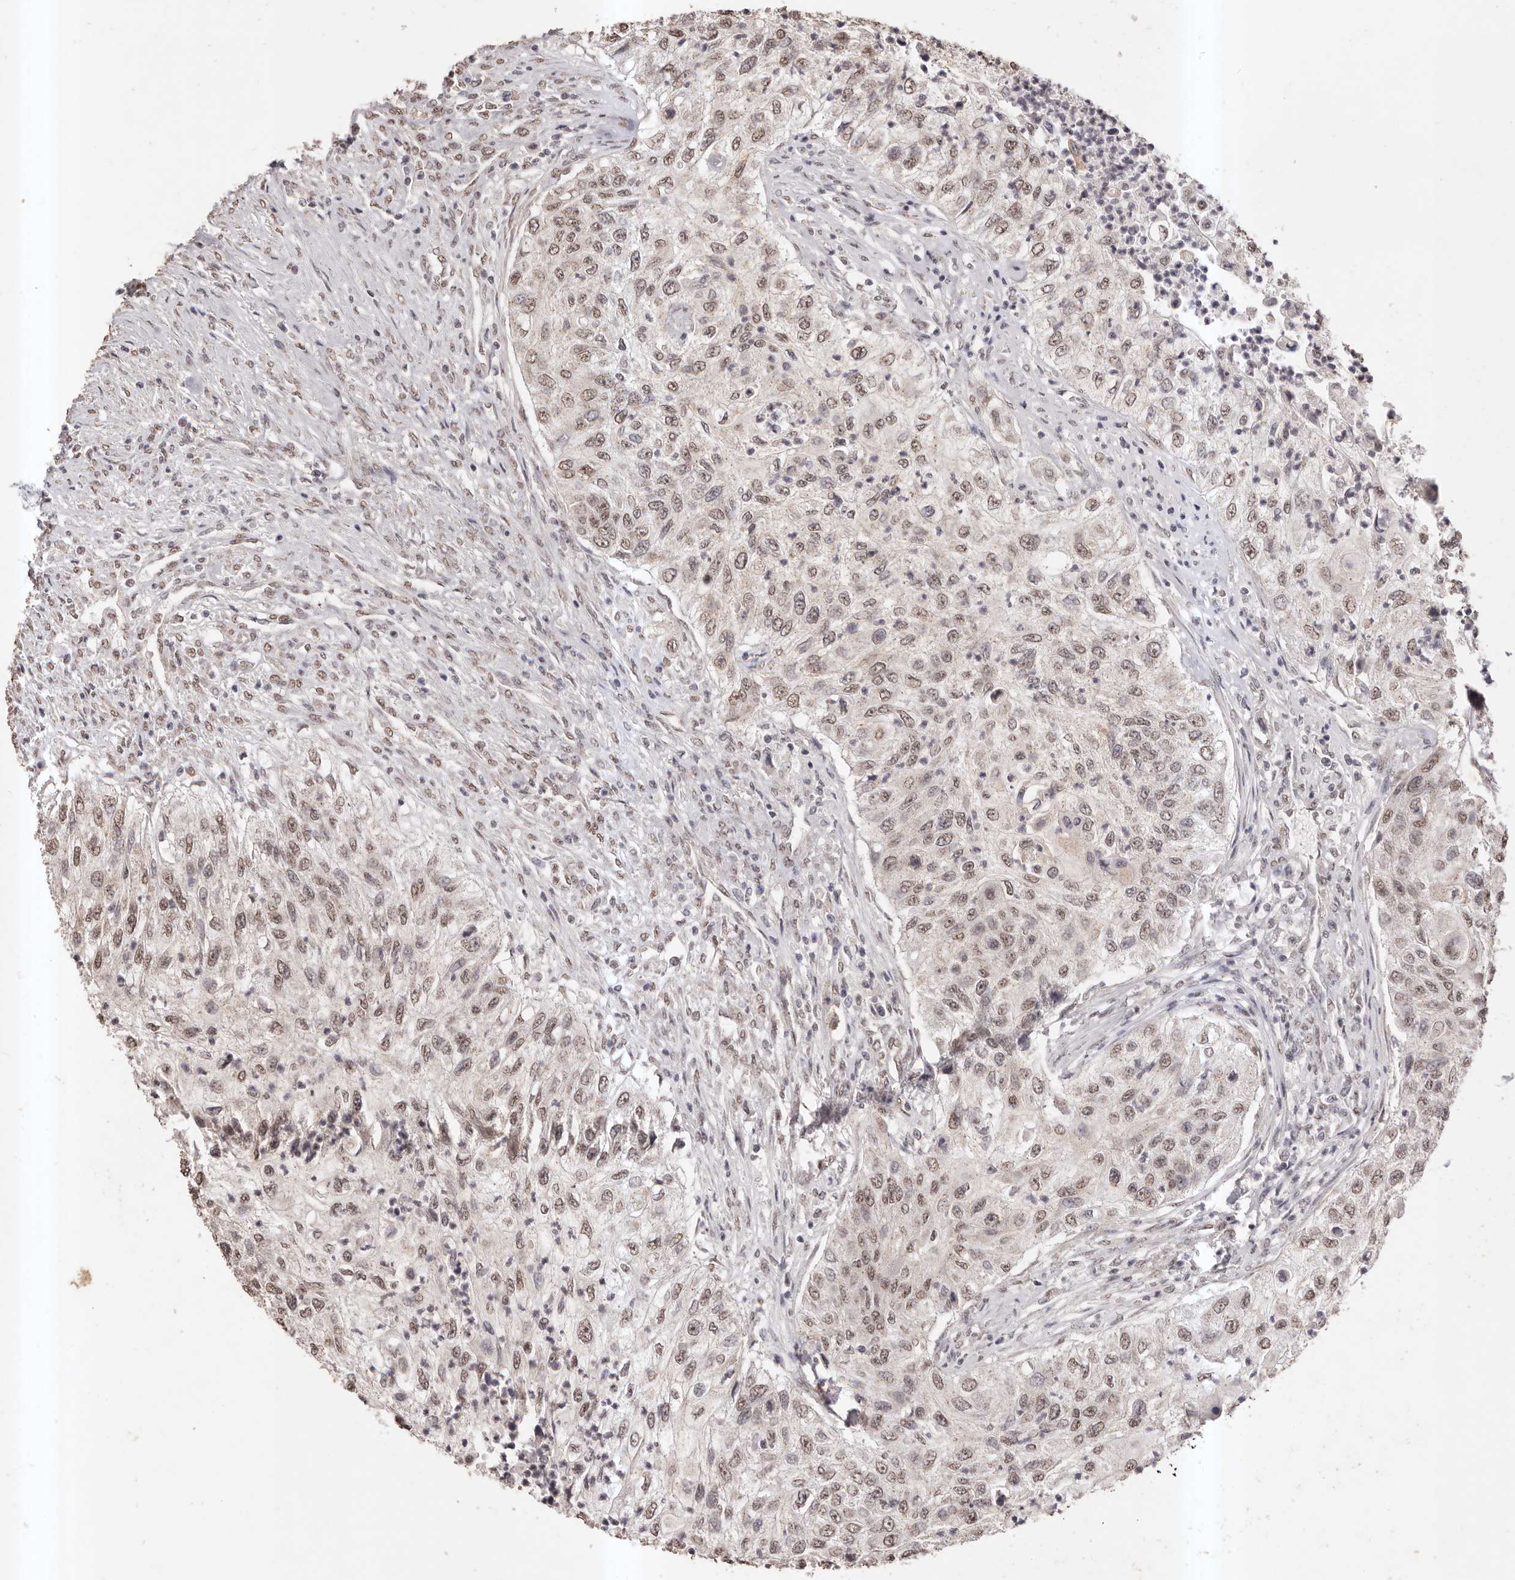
{"staining": {"intensity": "moderate", "quantity": ">75%", "location": "nuclear"}, "tissue": "urothelial cancer", "cell_type": "Tumor cells", "image_type": "cancer", "snomed": [{"axis": "morphology", "description": "Urothelial carcinoma, High grade"}, {"axis": "topography", "description": "Urinary bladder"}], "caption": "This image demonstrates urothelial cancer stained with IHC to label a protein in brown. The nuclear of tumor cells show moderate positivity for the protein. Nuclei are counter-stained blue.", "gene": "RPS6KA5", "patient": {"sex": "female", "age": 60}}